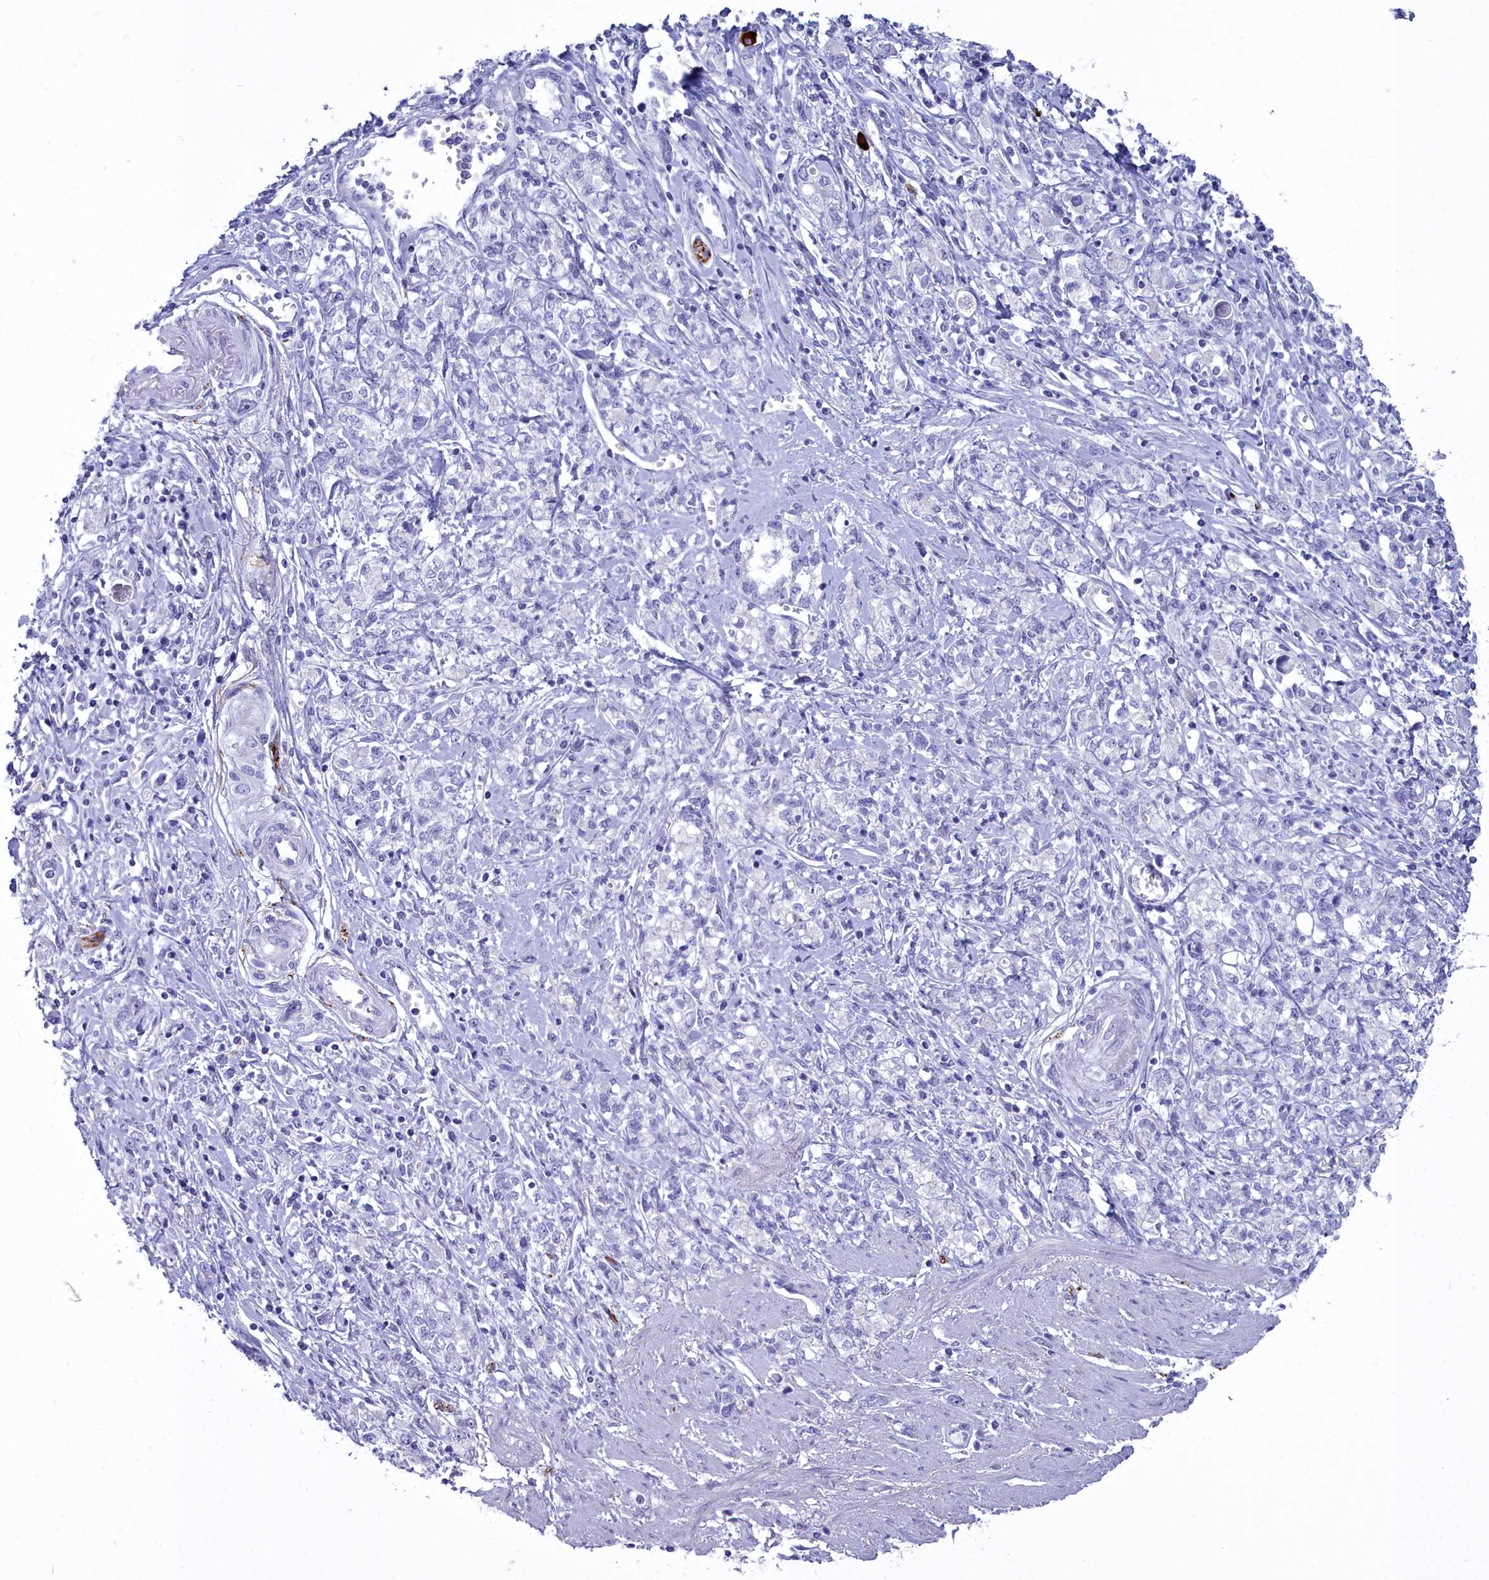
{"staining": {"intensity": "negative", "quantity": "none", "location": "none"}, "tissue": "stomach cancer", "cell_type": "Tumor cells", "image_type": "cancer", "snomed": [{"axis": "morphology", "description": "Adenocarcinoma, NOS"}, {"axis": "topography", "description": "Stomach"}], "caption": "Immunohistochemistry (IHC) image of neoplastic tissue: stomach adenocarcinoma stained with DAB demonstrates no significant protein expression in tumor cells. Nuclei are stained in blue.", "gene": "MAP6", "patient": {"sex": "female", "age": 76}}